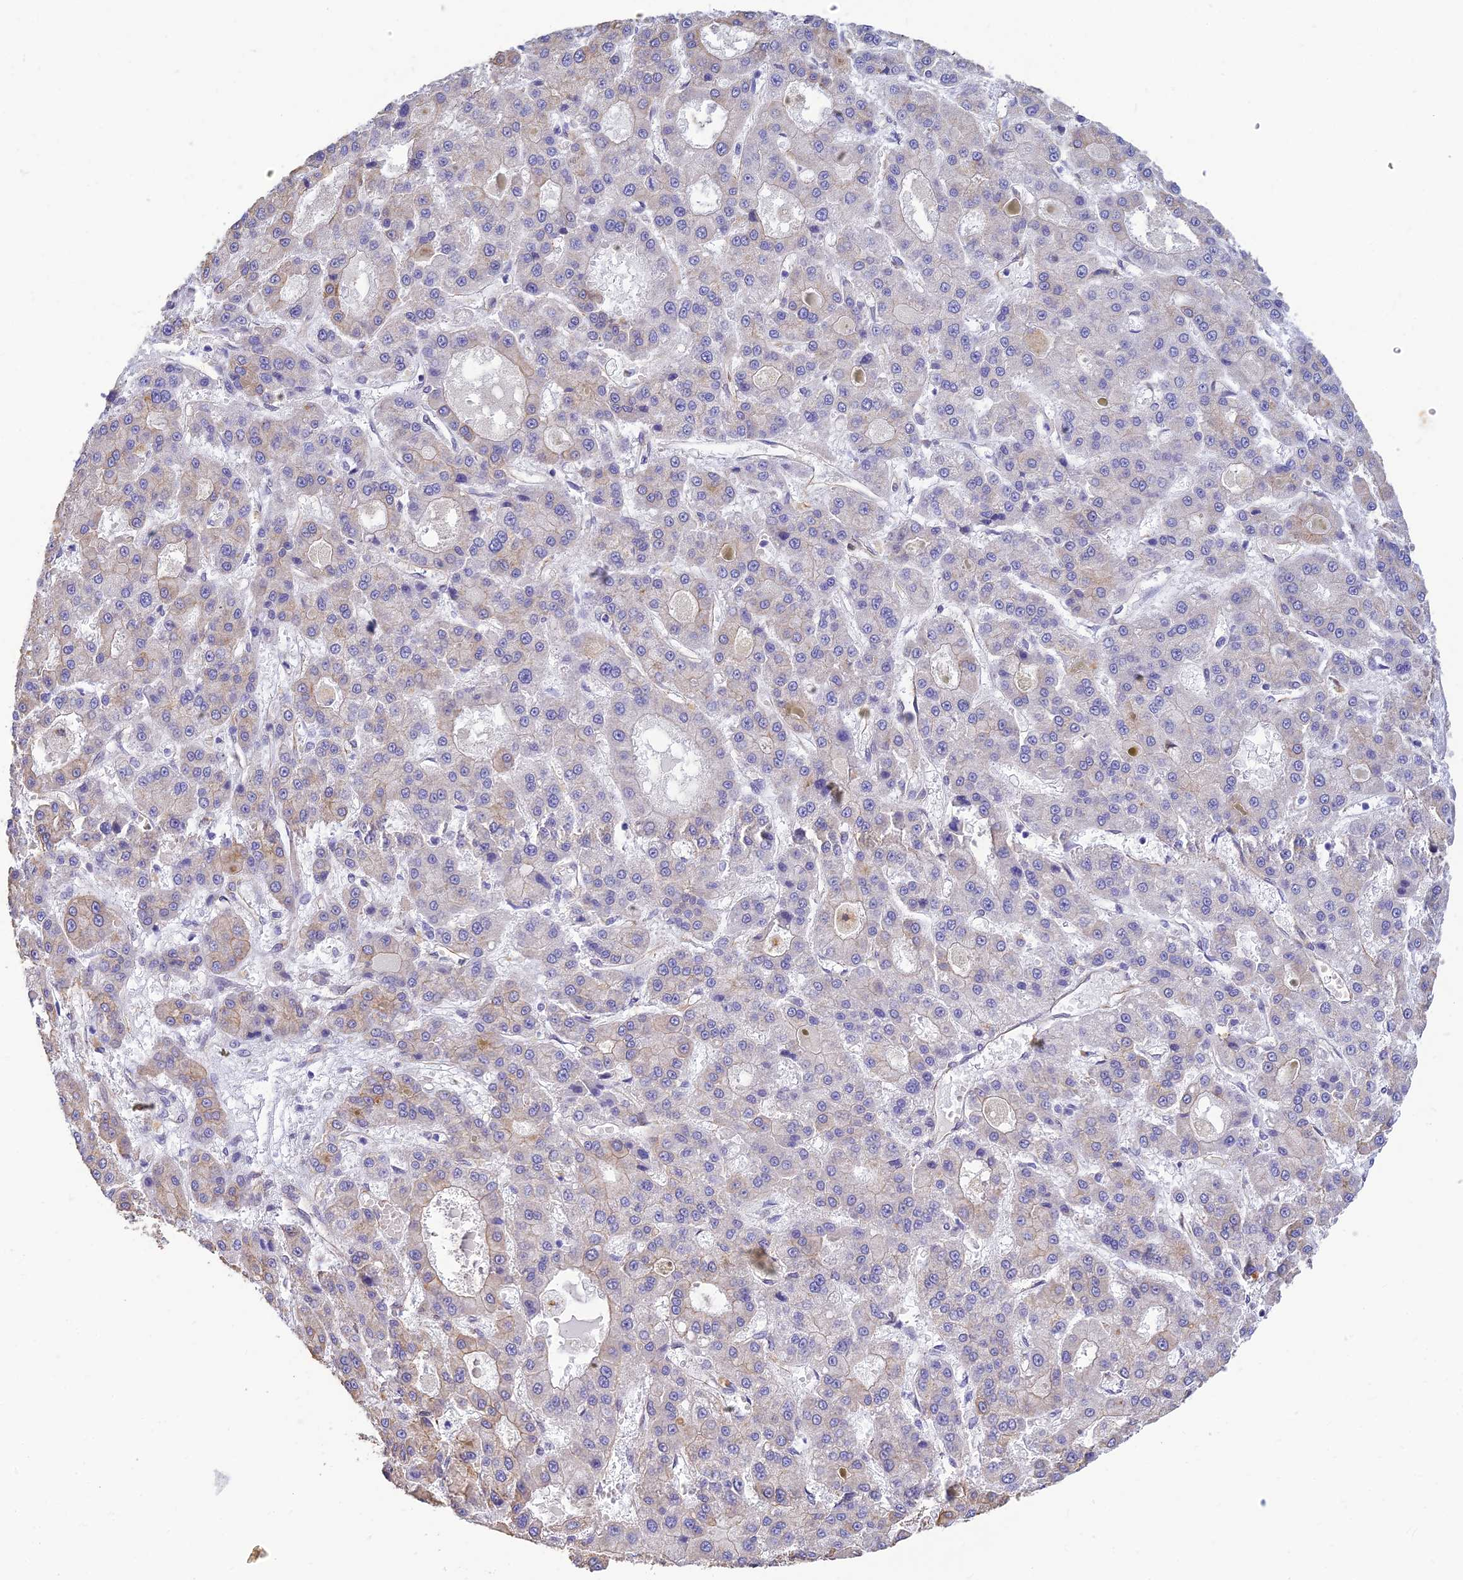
{"staining": {"intensity": "negative", "quantity": "none", "location": "none"}, "tissue": "liver cancer", "cell_type": "Tumor cells", "image_type": "cancer", "snomed": [{"axis": "morphology", "description": "Carcinoma, Hepatocellular, NOS"}, {"axis": "topography", "description": "Liver"}], "caption": "A histopathology image of liver cancer stained for a protein shows no brown staining in tumor cells.", "gene": "ALDH1L2", "patient": {"sex": "male", "age": 70}}